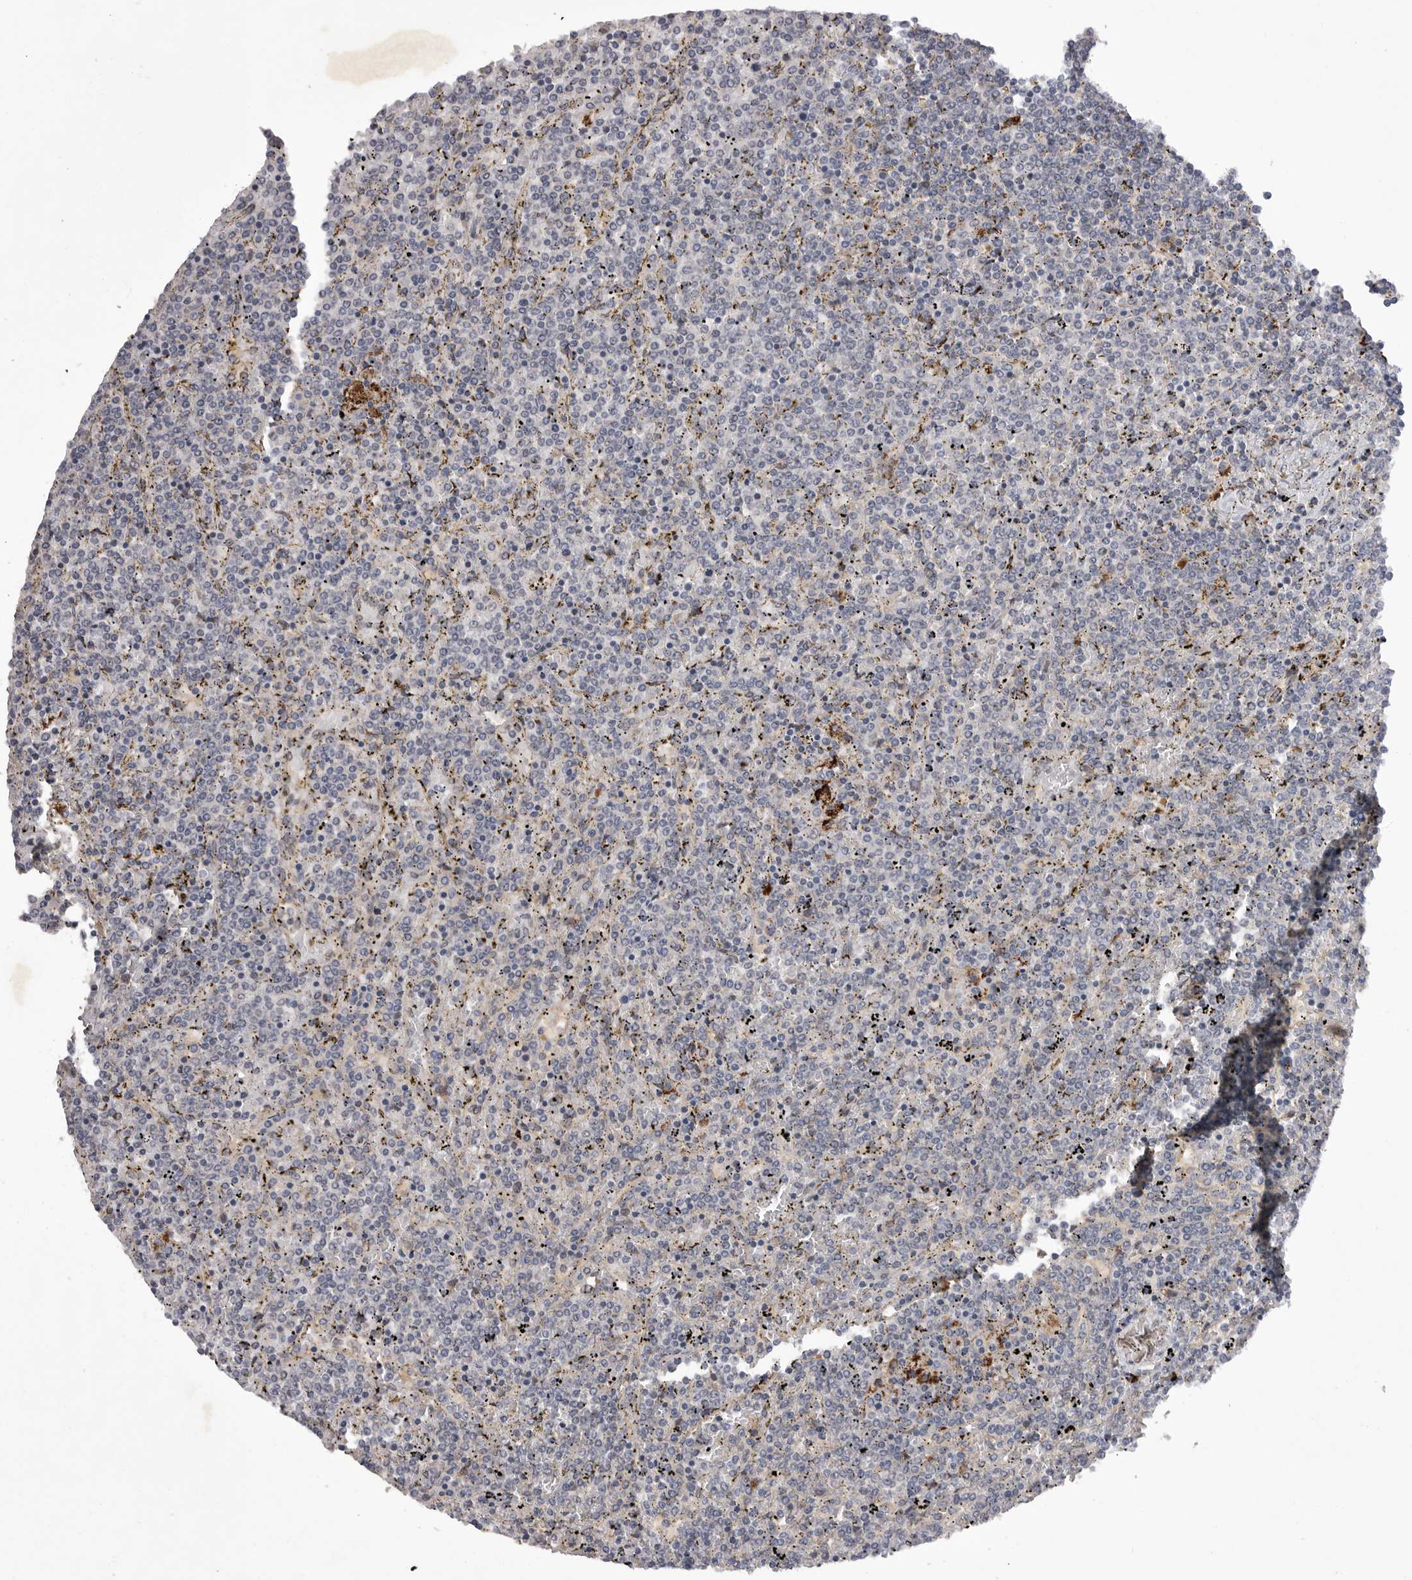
{"staining": {"intensity": "negative", "quantity": "none", "location": "none"}, "tissue": "lymphoma", "cell_type": "Tumor cells", "image_type": "cancer", "snomed": [{"axis": "morphology", "description": "Malignant lymphoma, non-Hodgkin's type, Low grade"}, {"axis": "topography", "description": "Spleen"}], "caption": "This is an immunohistochemistry (IHC) histopathology image of human lymphoma. There is no staining in tumor cells.", "gene": "DHDDS", "patient": {"sex": "female", "age": 19}}